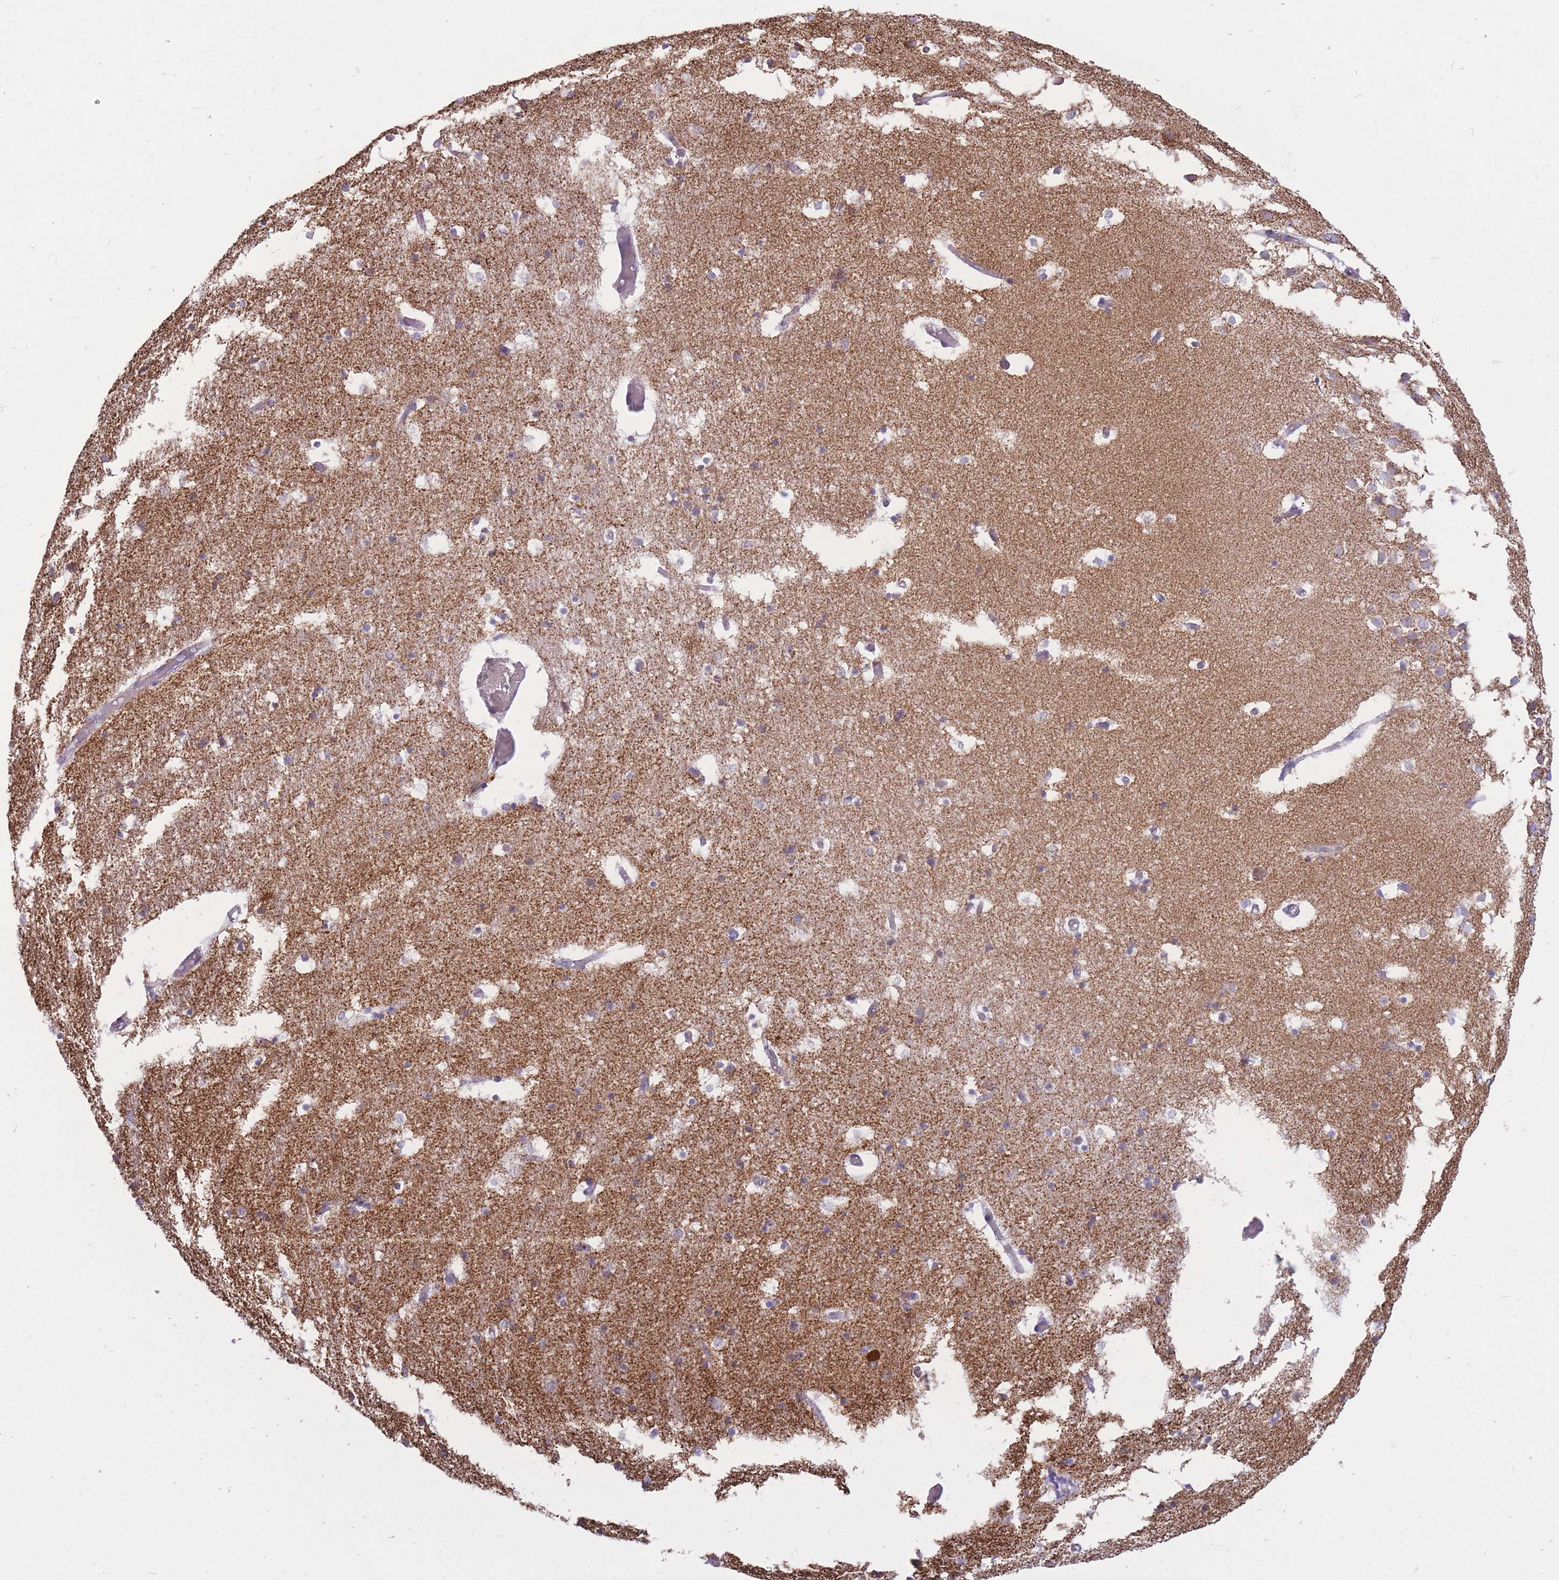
{"staining": {"intensity": "weak", "quantity": "<25%", "location": "cytoplasmic/membranous"}, "tissue": "hippocampus", "cell_type": "Glial cells", "image_type": "normal", "snomed": [{"axis": "morphology", "description": "Normal tissue, NOS"}, {"axis": "topography", "description": "Hippocampus"}], "caption": "Hippocampus stained for a protein using immunohistochemistry (IHC) exhibits no positivity glial cells.", "gene": "PCSK1", "patient": {"sex": "female", "age": 52}}